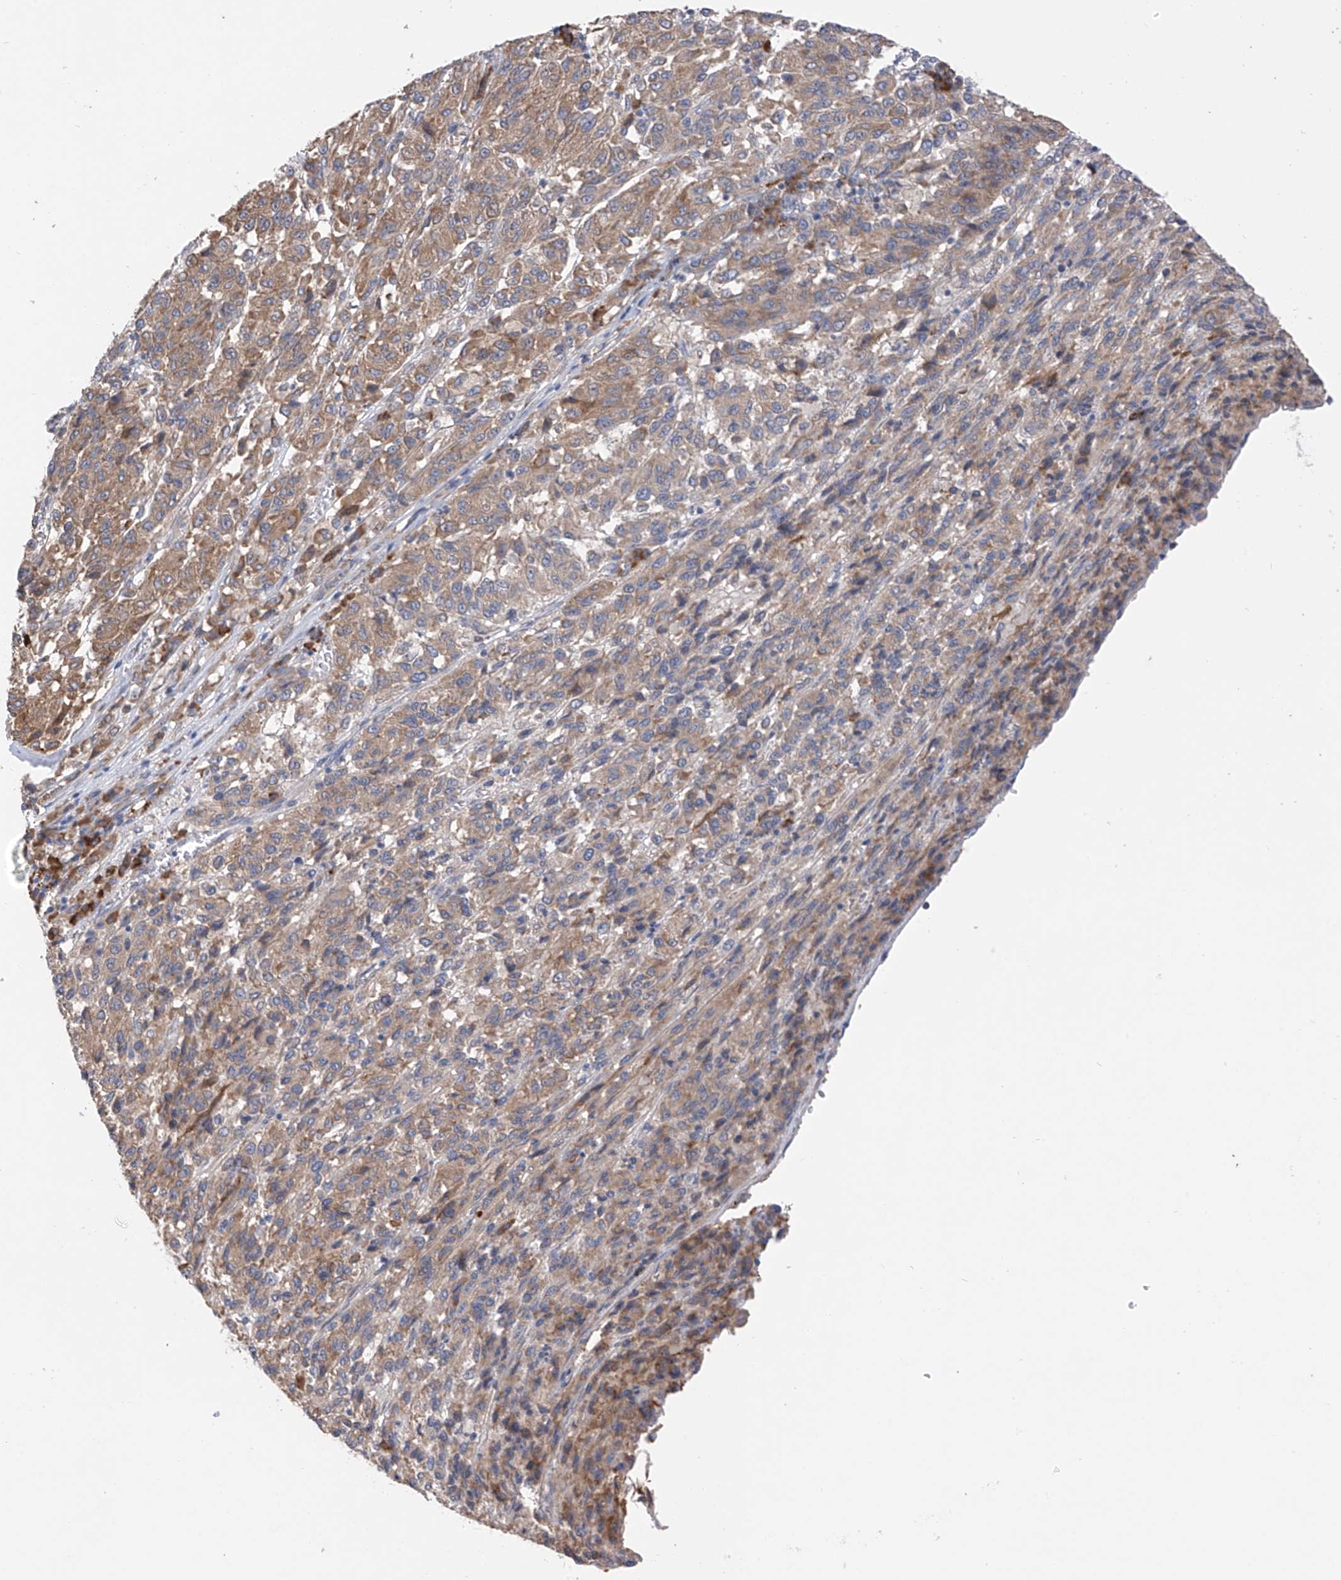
{"staining": {"intensity": "weak", "quantity": ">75%", "location": "cytoplasmic/membranous"}, "tissue": "melanoma", "cell_type": "Tumor cells", "image_type": "cancer", "snomed": [{"axis": "morphology", "description": "Malignant melanoma, Metastatic site"}, {"axis": "topography", "description": "Lung"}], "caption": "DAB (3,3'-diaminobenzidine) immunohistochemical staining of human melanoma reveals weak cytoplasmic/membranous protein expression in approximately >75% of tumor cells.", "gene": "REC8", "patient": {"sex": "male", "age": 64}}